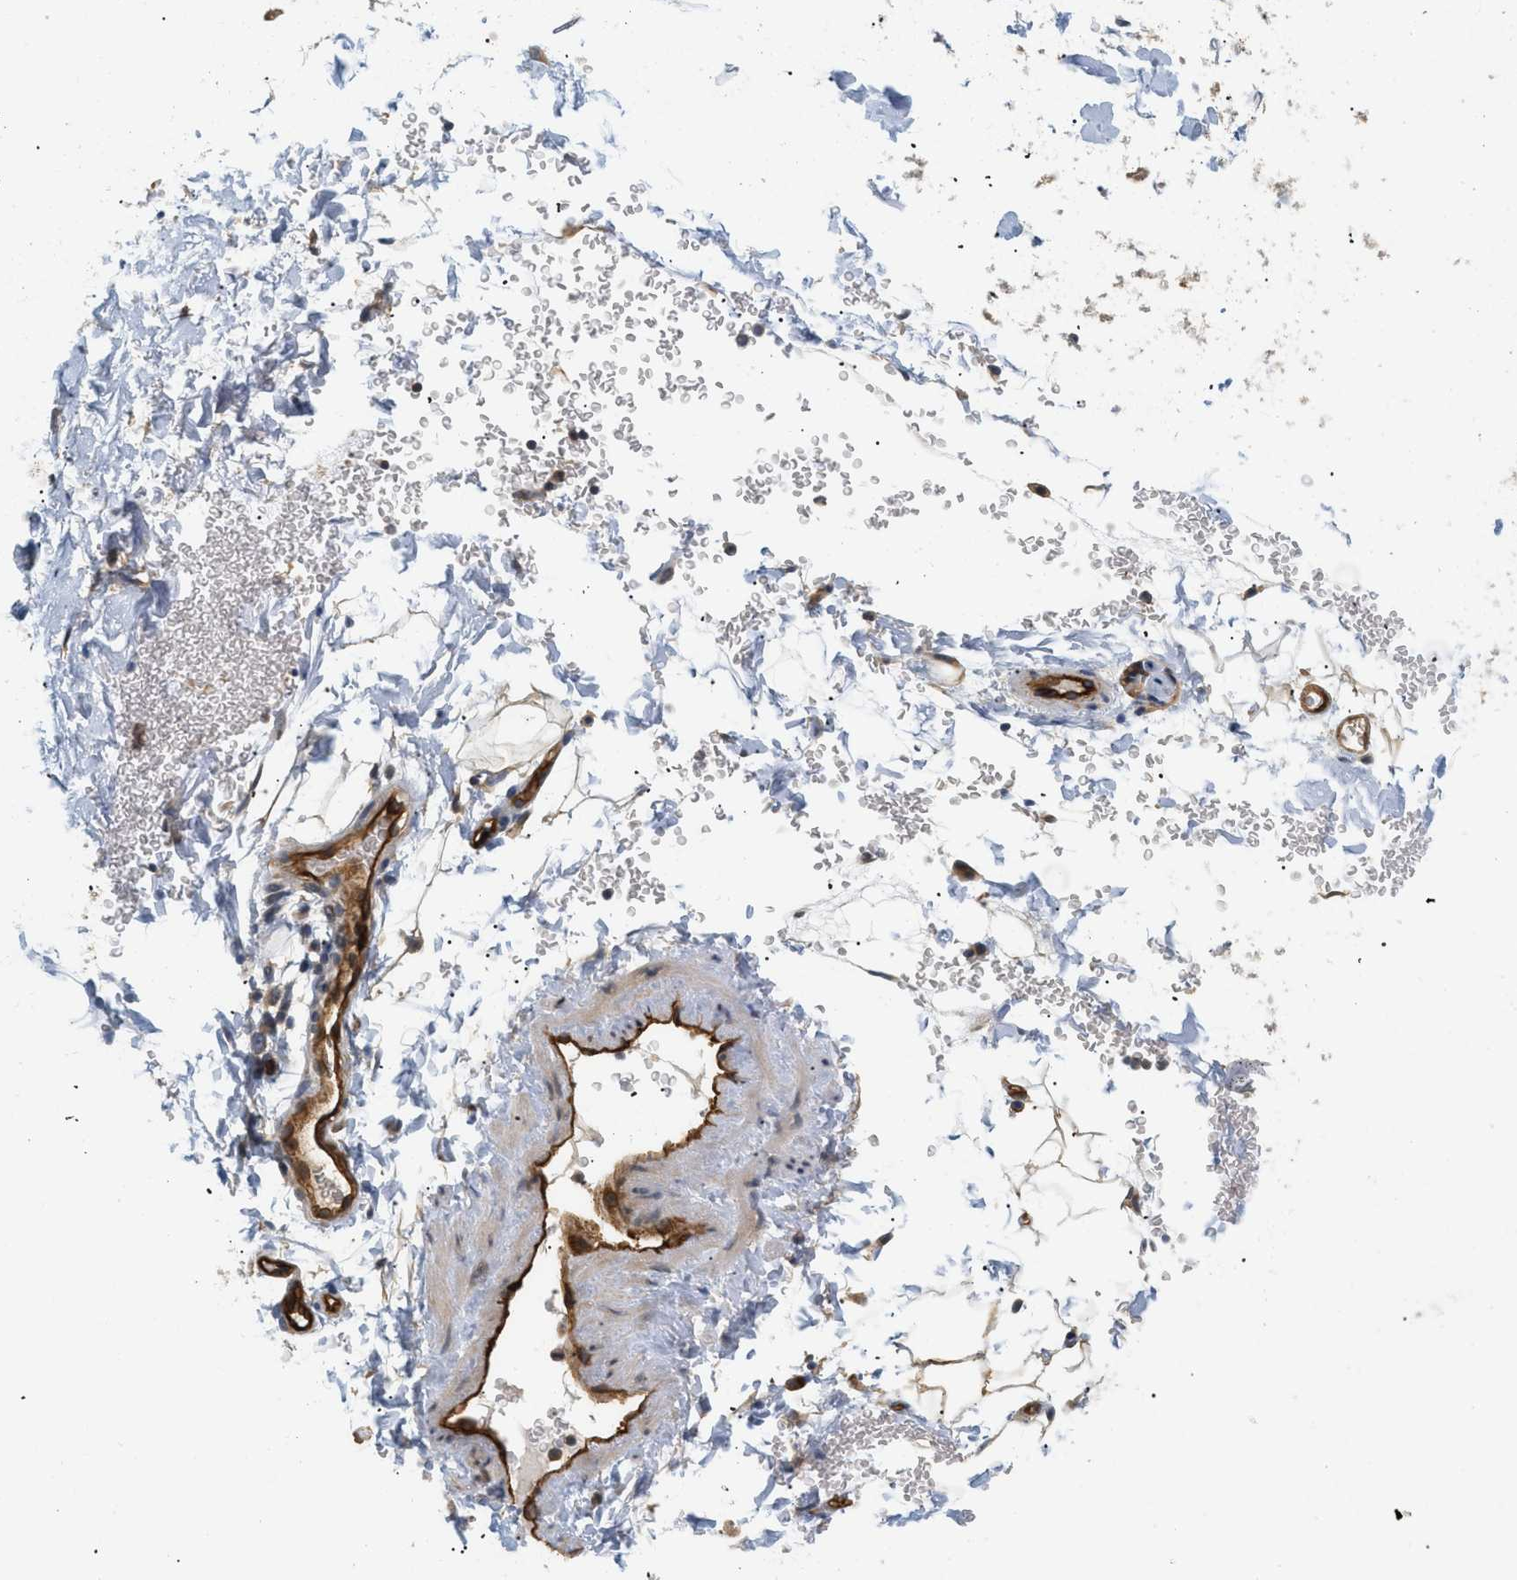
{"staining": {"intensity": "moderate", "quantity": ">75%", "location": "cytoplasmic/membranous"}, "tissue": "adipose tissue", "cell_type": "Adipocytes", "image_type": "normal", "snomed": [{"axis": "morphology", "description": "Normal tissue, NOS"}, {"axis": "topography", "description": "Cartilage tissue"}, {"axis": "topography", "description": "Bronchus"}], "caption": "Brown immunohistochemical staining in normal human adipose tissue reveals moderate cytoplasmic/membranous positivity in approximately >75% of adipocytes.", "gene": "PALMD", "patient": {"sex": "female", "age": 73}}